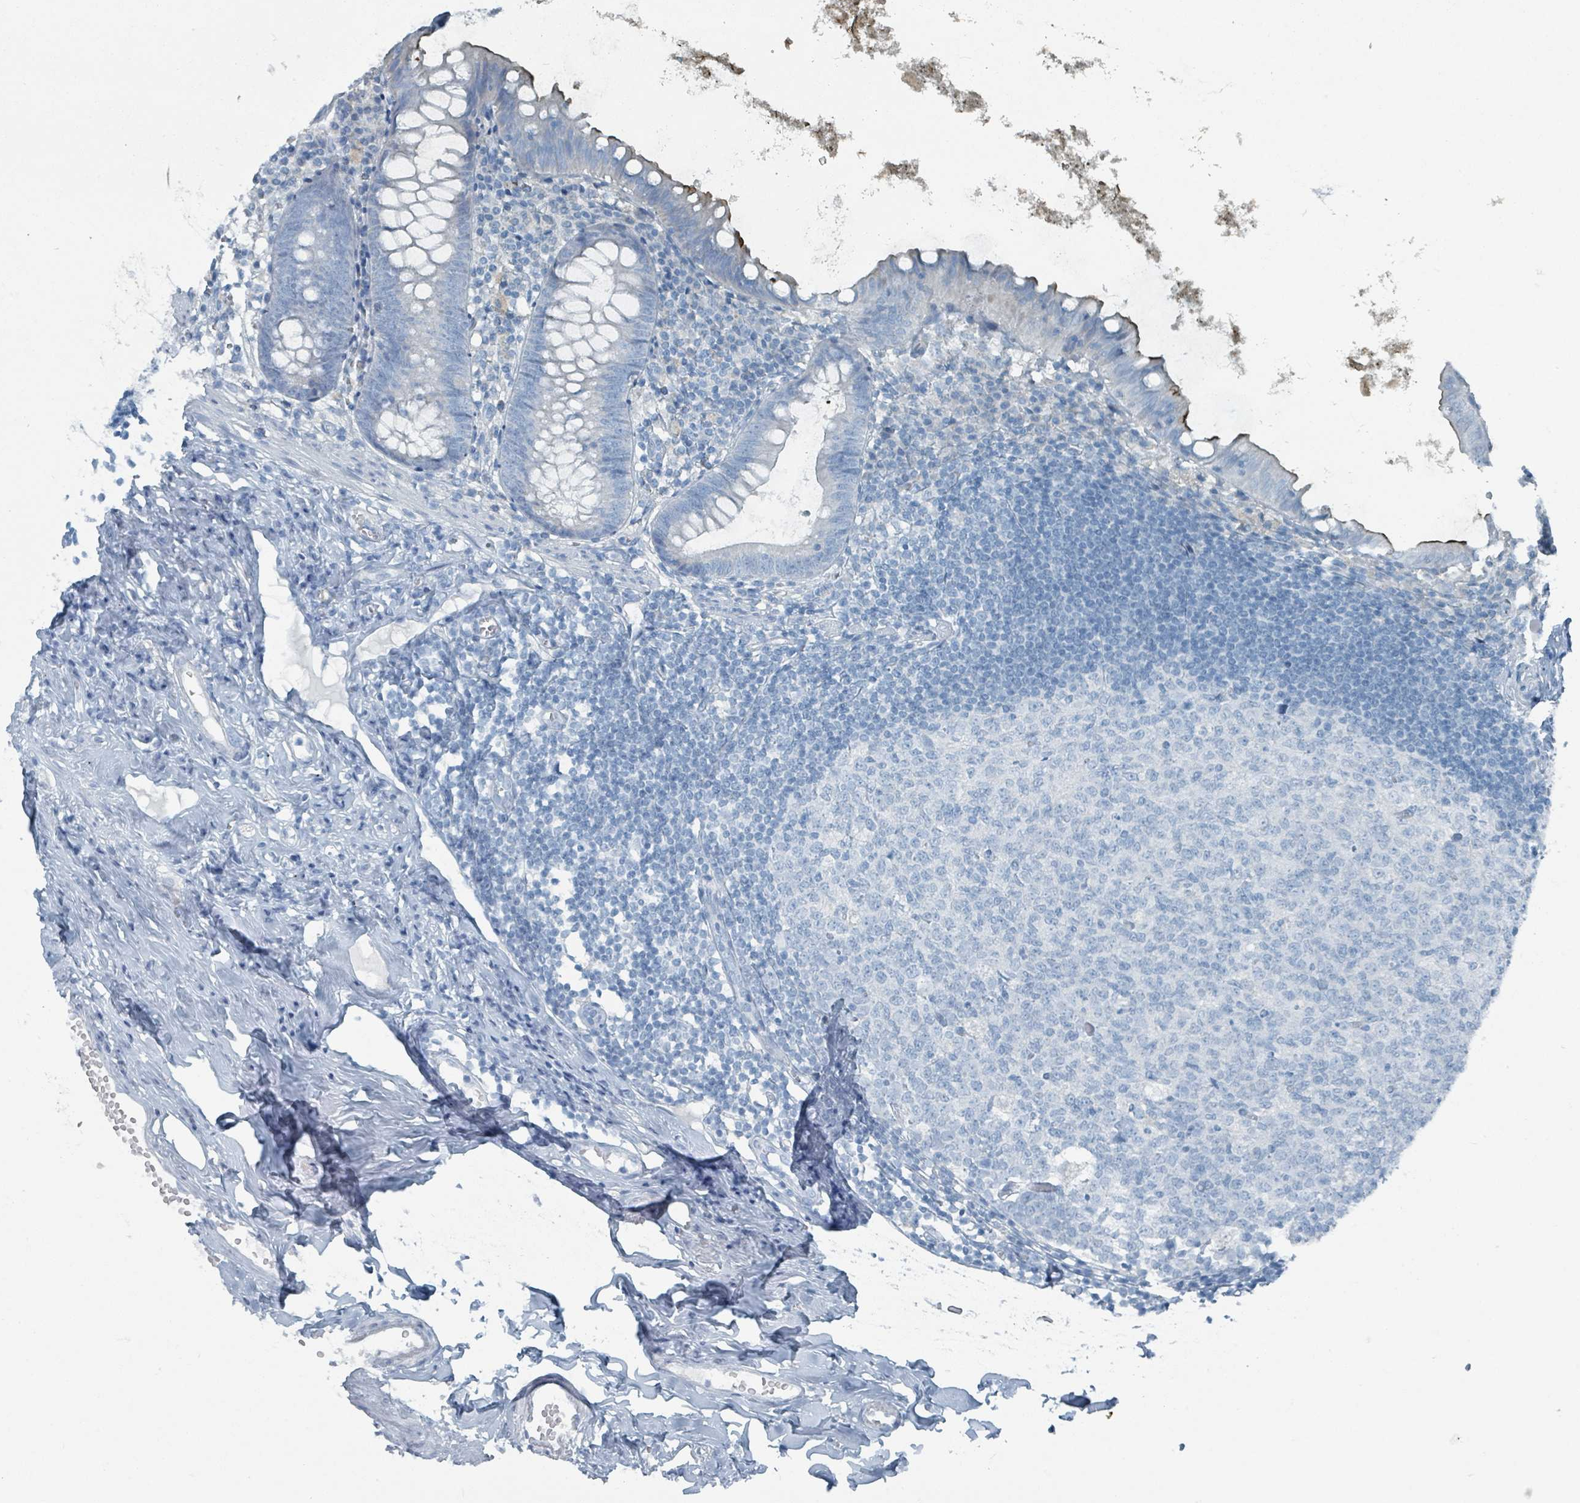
{"staining": {"intensity": "weak", "quantity": "<25%", "location": "cytoplasmic/membranous"}, "tissue": "appendix", "cell_type": "Glandular cells", "image_type": "normal", "snomed": [{"axis": "morphology", "description": "Normal tissue, NOS"}, {"axis": "topography", "description": "Appendix"}], "caption": "This is an immunohistochemistry photomicrograph of normal human appendix. There is no expression in glandular cells.", "gene": "GAMT", "patient": {"sex": "female", "age": 51}}